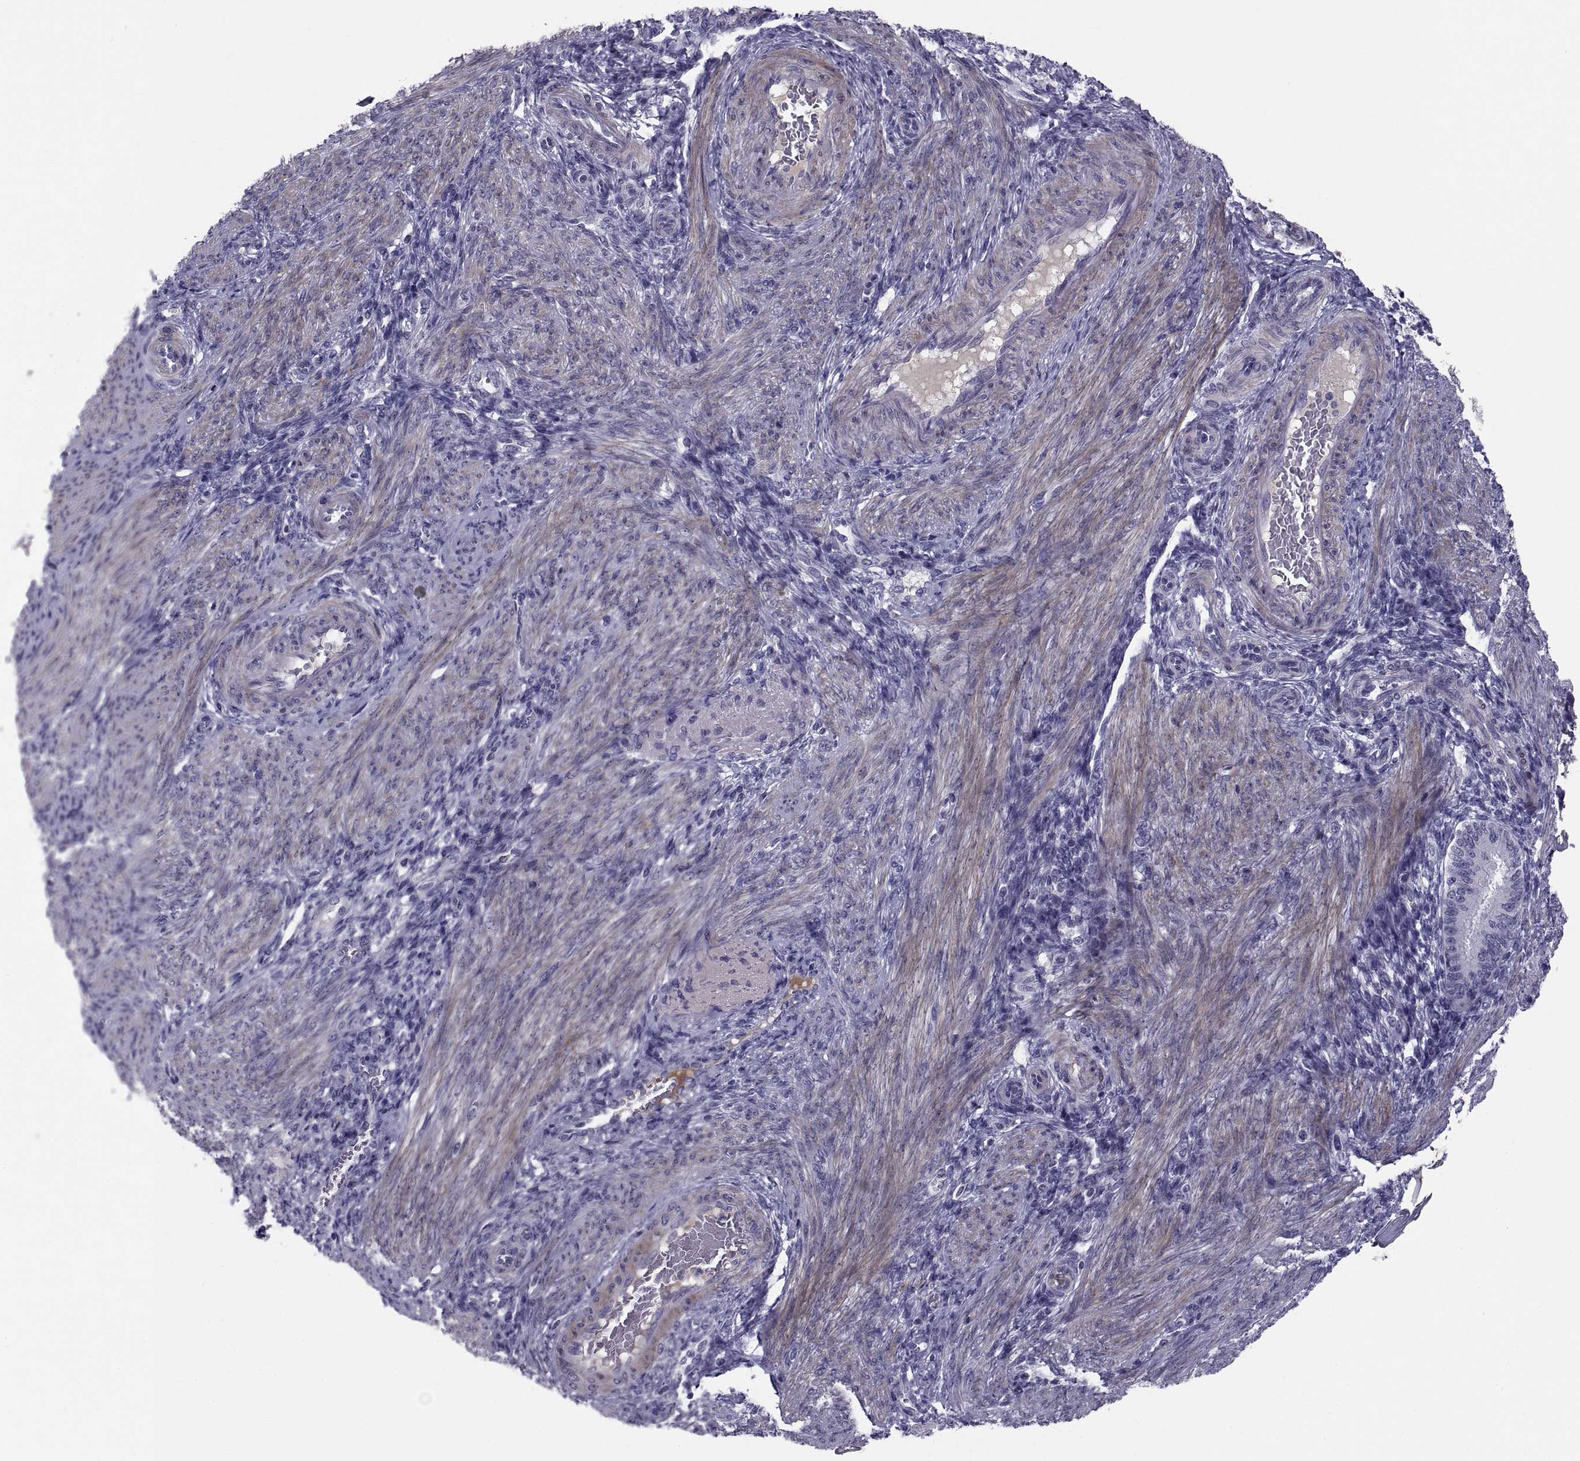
{"staining": {"intensity": "negative", "quantity": "none", "location": "none"}, "tissue": "endometrium", "cell_type": "Cells in endometrial stroma", "image_type": "normal", "snomed": [{"axis": "morphology", "description": "Normal tissue, NOS"}, {"axis": "topography", "description": "Endometrium"}], "caption": "Cells in endometrial stroma show no significant staining in unremarkable endometrium. Brightfield microscopy of IHC stained with DAB (3,3'-diaminobenzidine) (brown) and hematoxylin (blue), captured at high magnification.", "gene": "PDZRN4", "patient": {"sex": "female", "age": 39}}